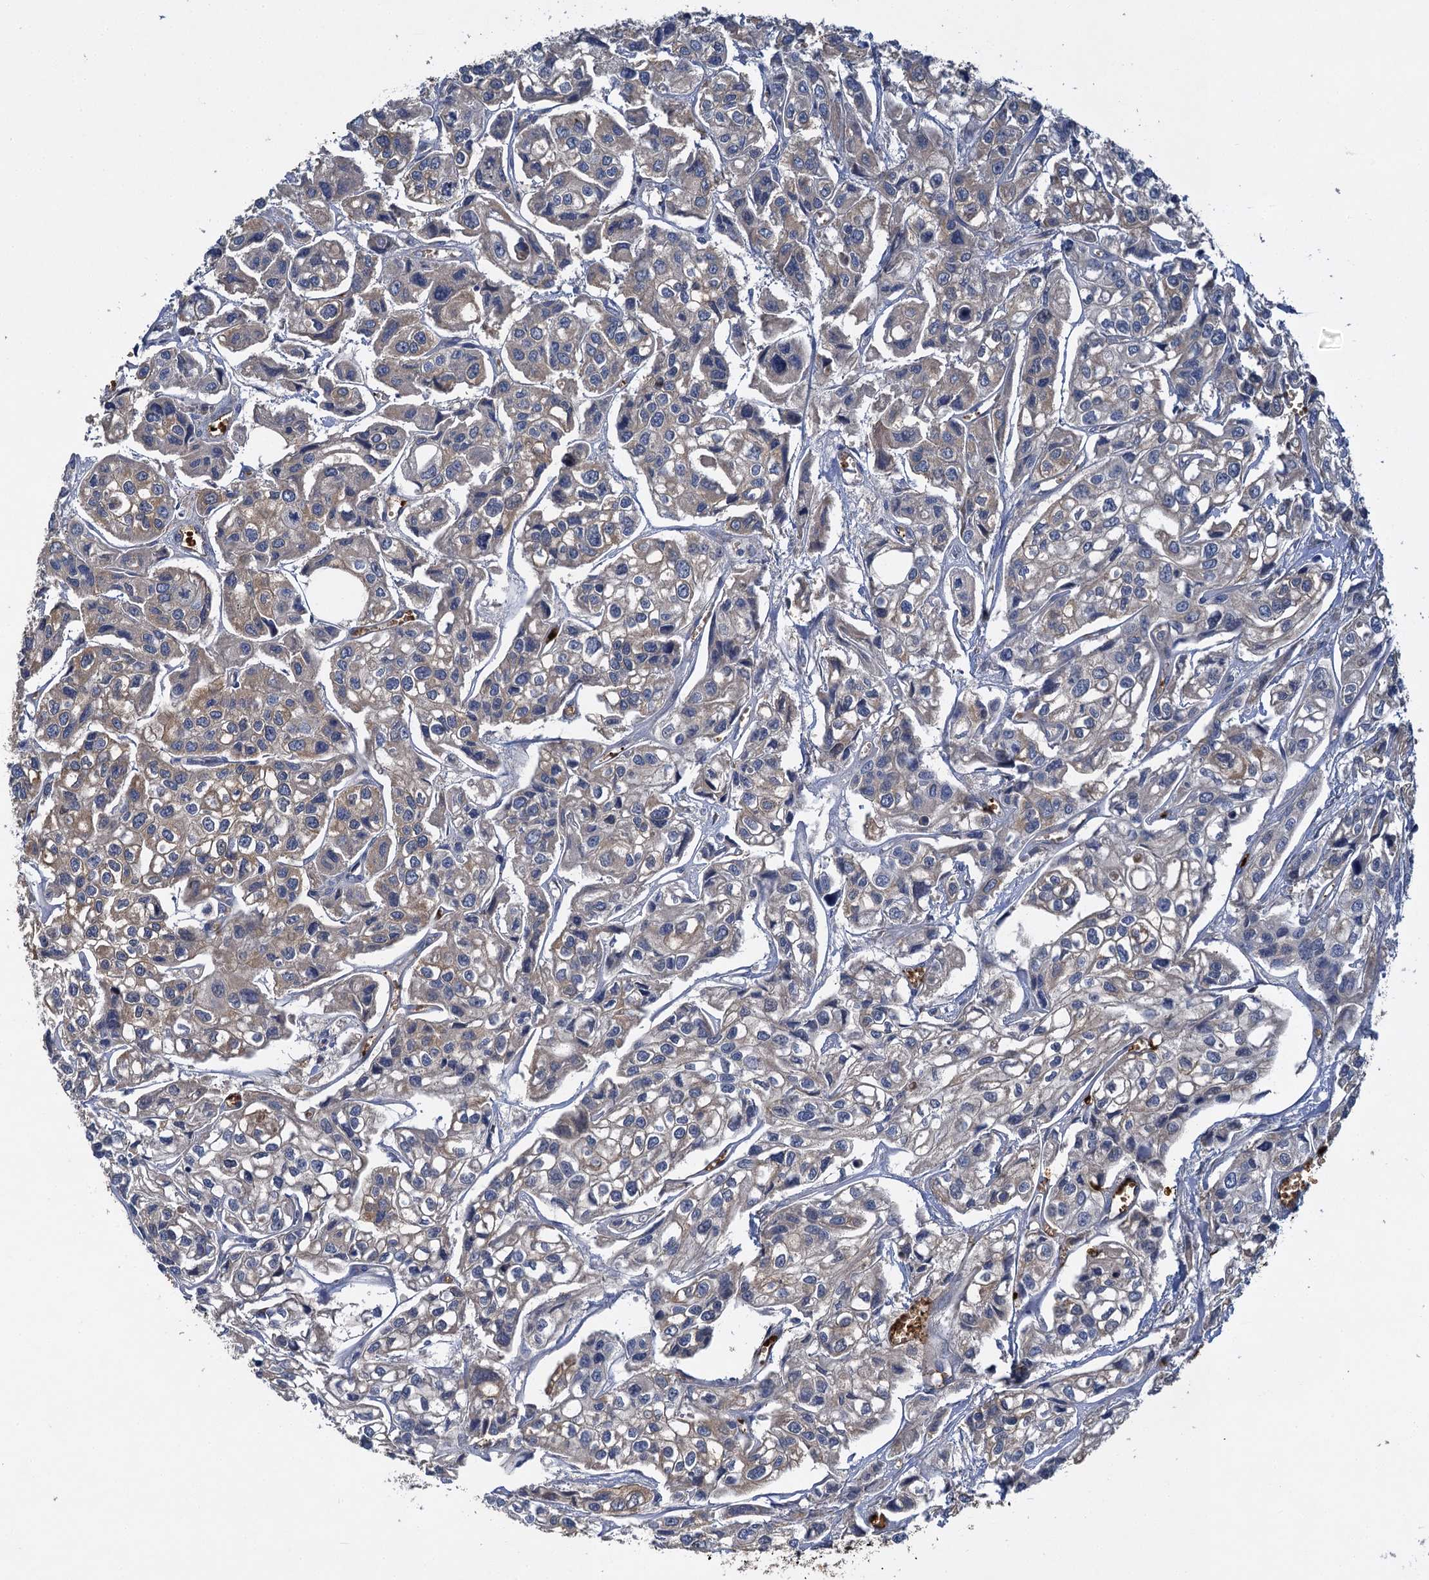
{"staining": {"intensity": "weak", "quantity": "<25%", "location": "cytoplasmic/membranous"}, "tissue": "urothelial cancer", "cell_type": "Tumor cells", "image_type": "cancer", "snomed": [{"axis": "morphology", "description": "Urothelial carcinoma, High grade"}, {"axis": "topography", "description": "Urinary bladder"}], "caption": "IHC histopathology image of neoplastic tissue: urothelial carcinoma (high-grade) stained with DAB displays no significant protein expression in tumor cells.", "gene": "BCS1L", "patient": {"sex": "male", "age": 67}}